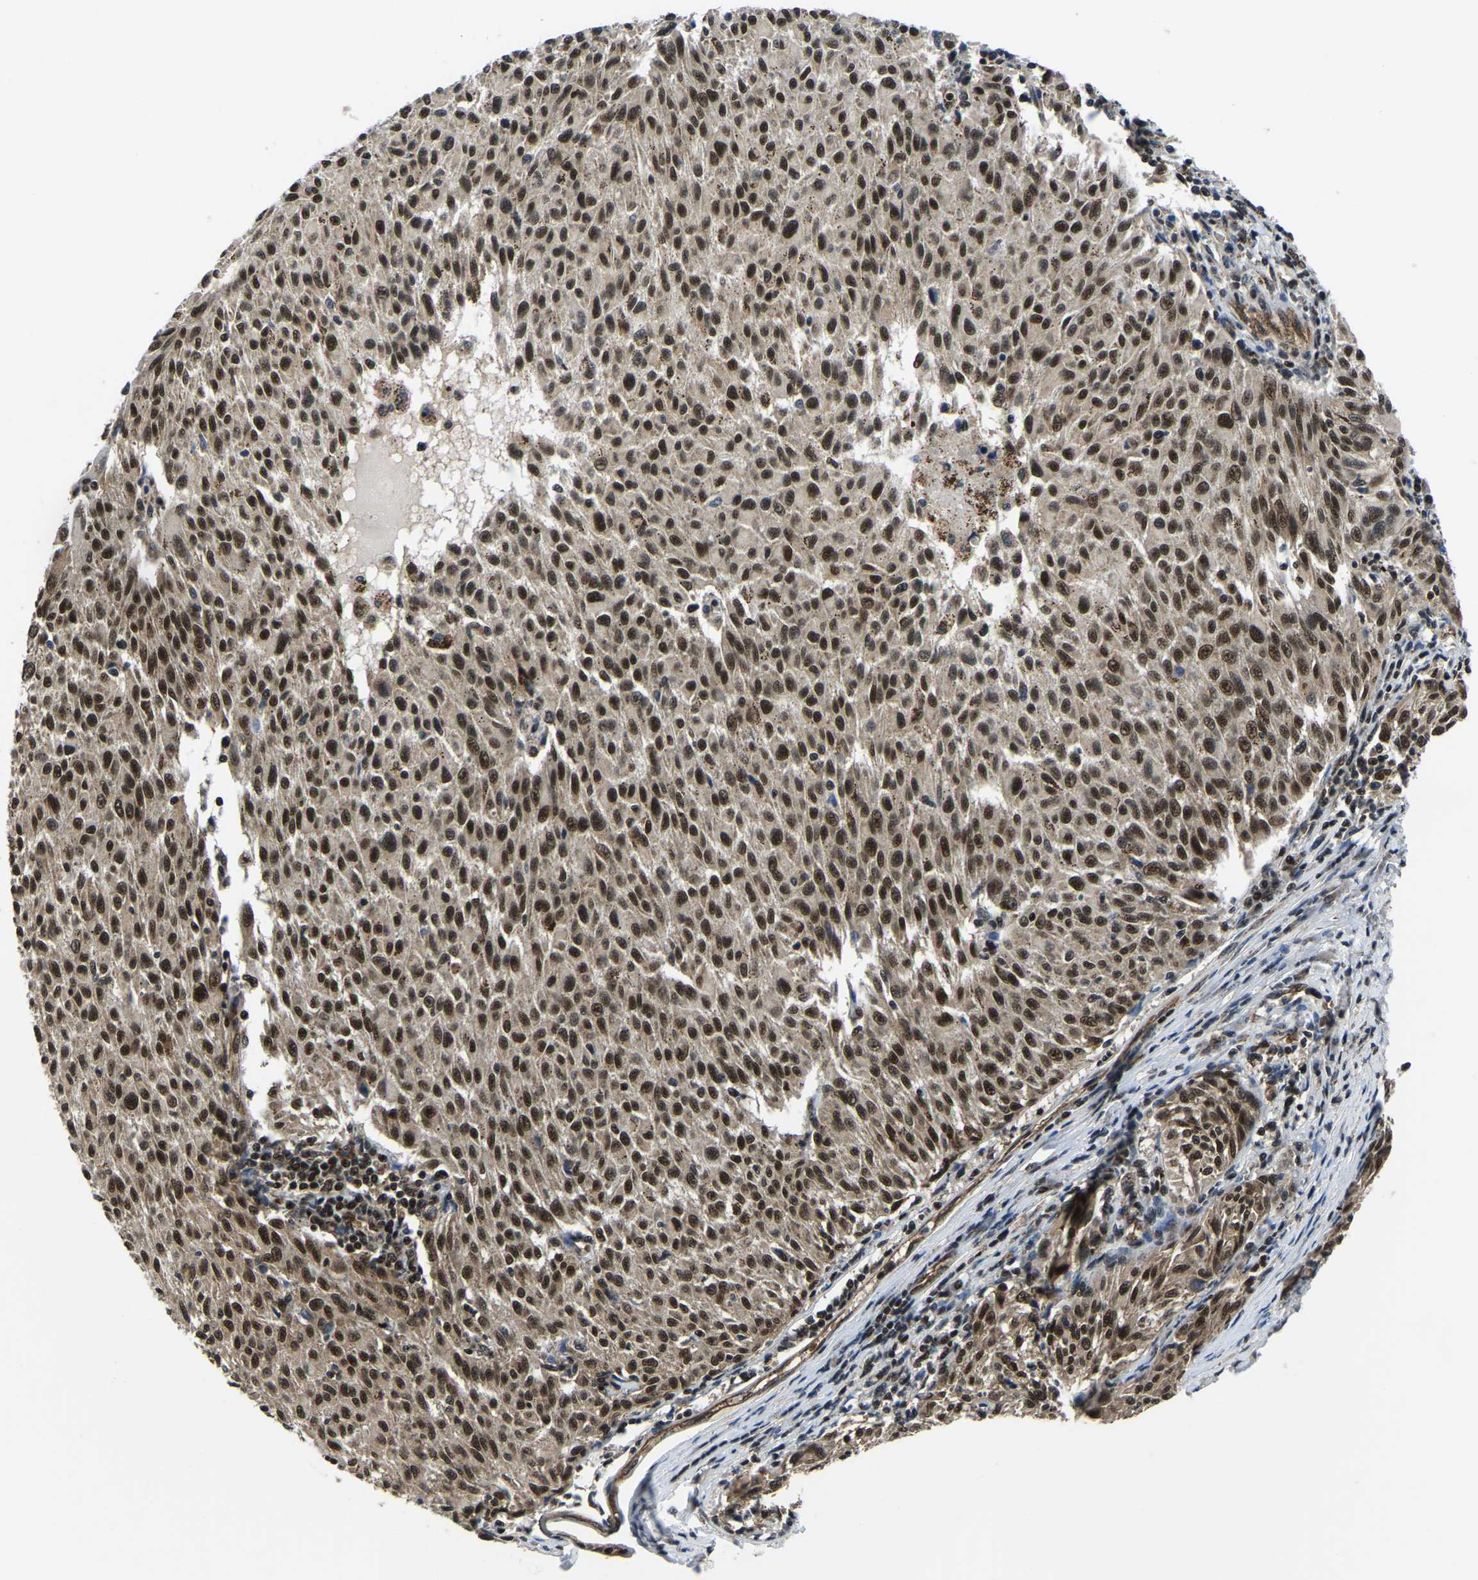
{"staining": {"intensity": "strong", "quantity": ">75%", "location": "cytoplasmic/membranous,nuclear"}, "tissue": "melanoma", "cell_type": "Tumor cells", "image_type": "cancer", "snomed": [{"axis": "morphology", "description": "Malignant melanoma, NOS"}, {"axis": "topography", "description": "Skin"}], "caption": "Immunohistochemical staining of malignant melanoma exhibits strong cytoplasmic/membranous and nuclear protein positivity in about >75% of tumor cells.", "gene": "DFFA", "patient": {"sex": "female", "age": 72}}